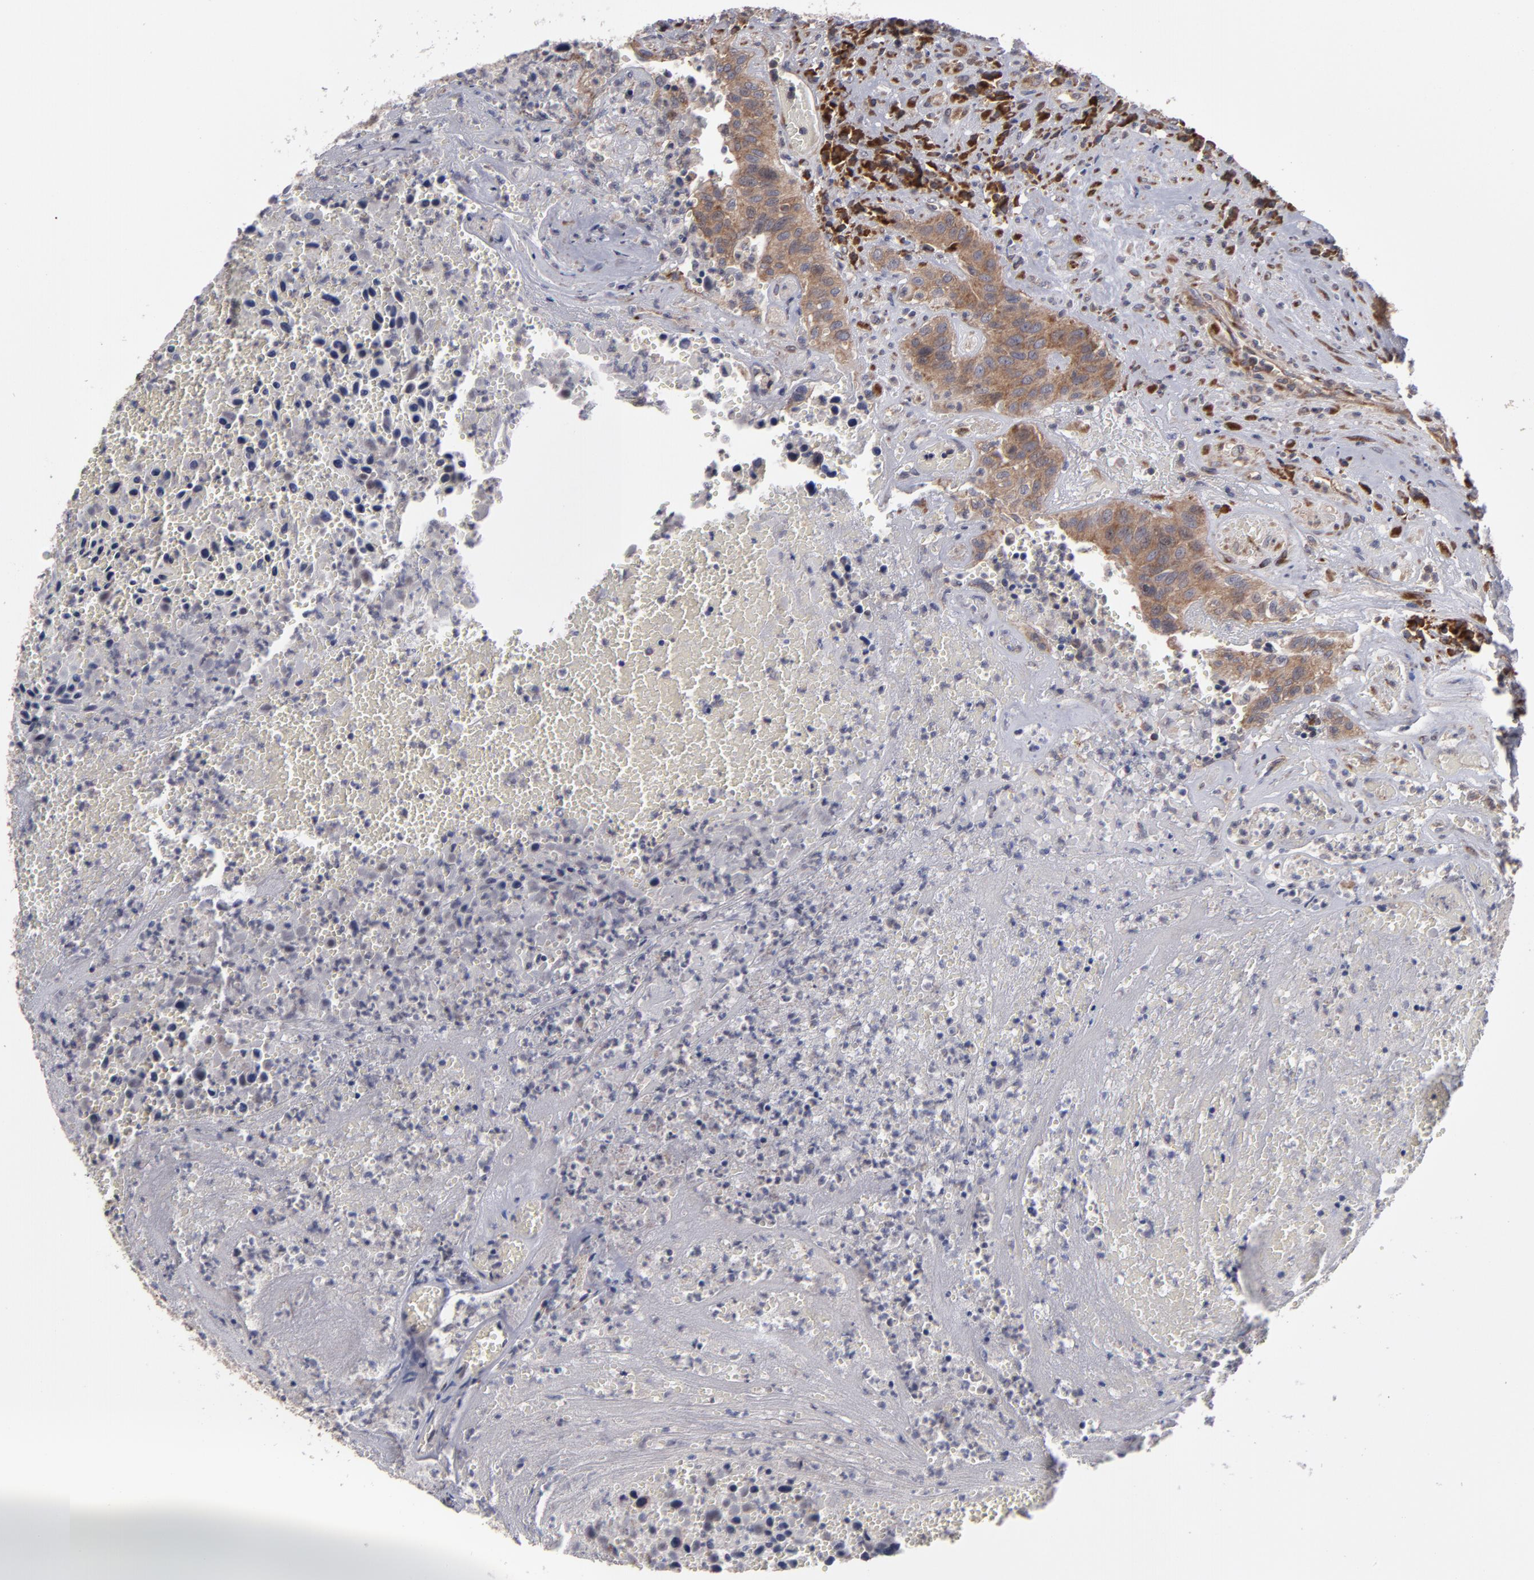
{"staining": {"intensity": "moderate", "quantity": "25%-75%", "location": "cytoplasmic/membranous"}, "tissue": "urothelial cancer", "cell_type": "Tumor cells", "image_type": "cancer", "snomed": [{"axis": "morphology", "description": "Urothelial carcinoma, High grade"}, {"axis": "topography", "description": "Urinary bladder"}], "caption": "Protein expression analysis of high-grade urothelial carcinoma displays moderate cytoplasmic/membranous expression in about 25%-75% of tumor cells.", "gene": "SND1", "patient": {"sex": "male", "age": 66}}